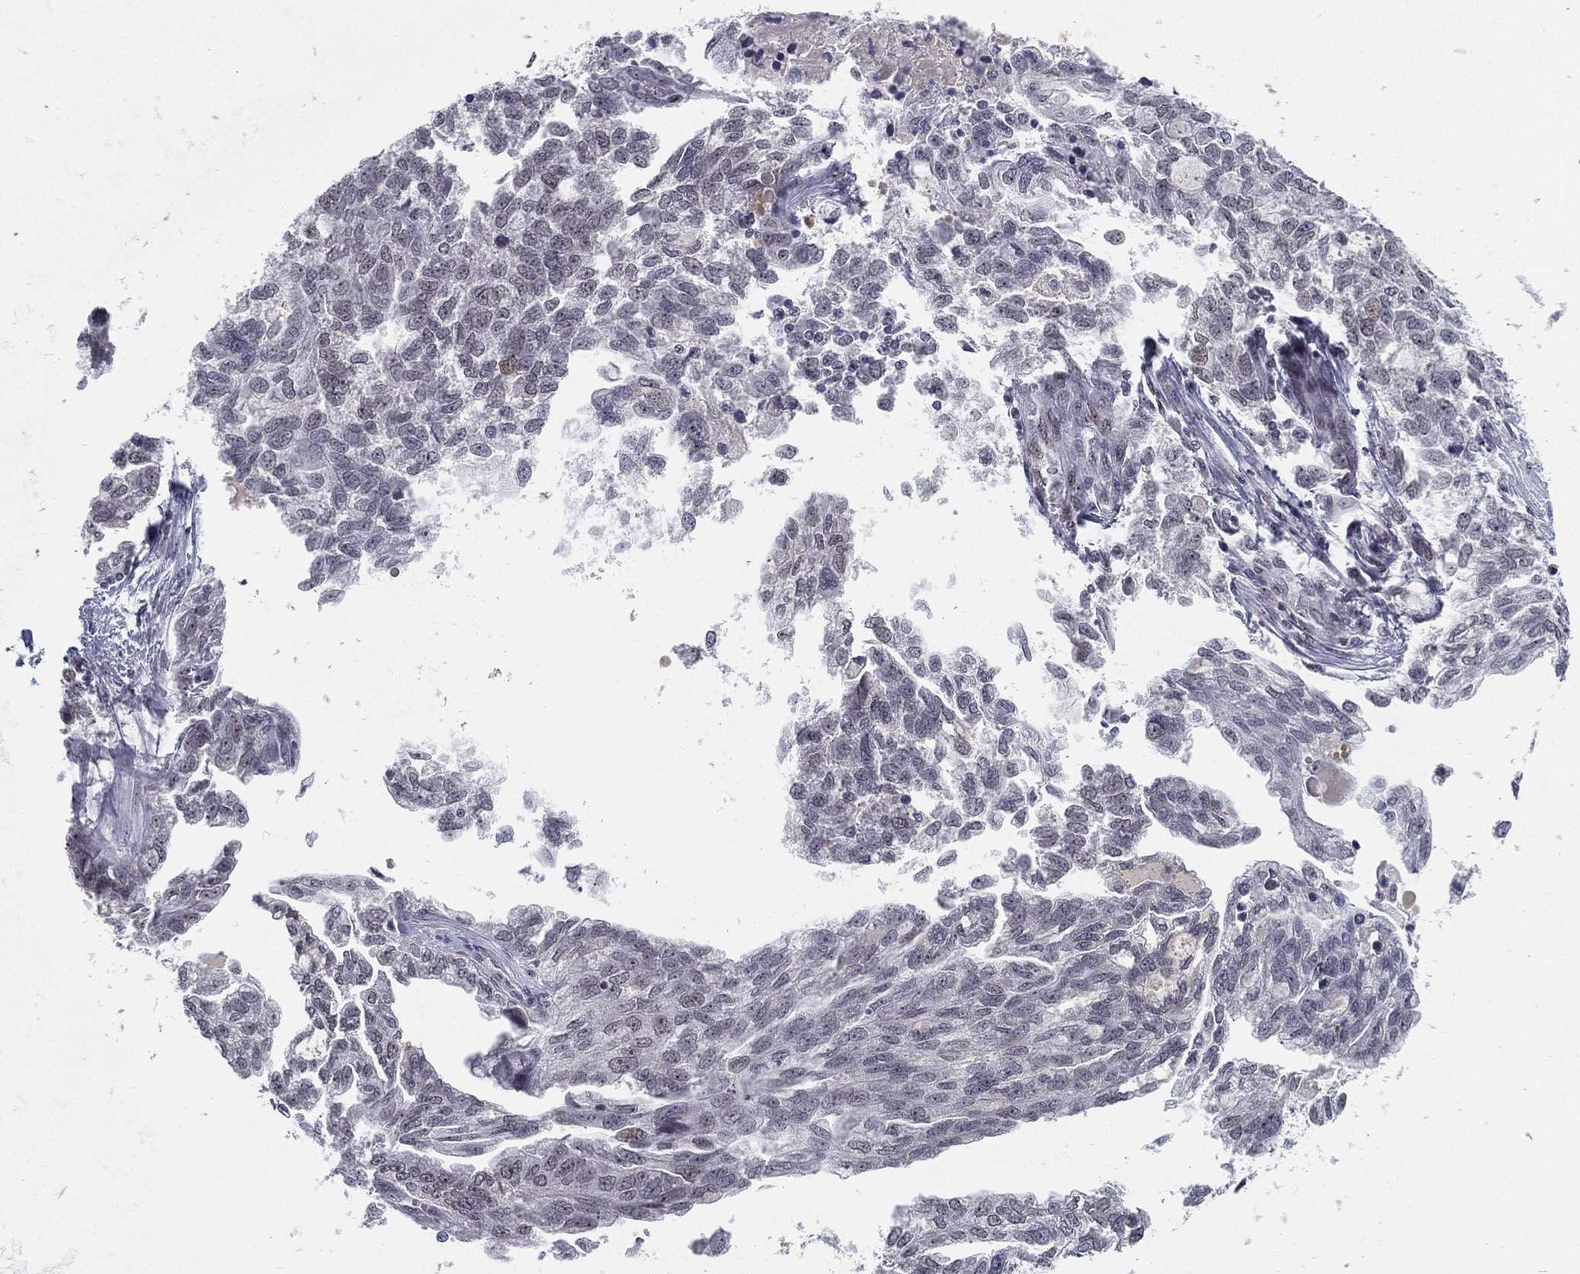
{"staining": {"intensity": "negative", "quantity": "none", "location": "none"}, "tissue": "ovarian cancer", "cell_type": "Tumor cells", "image_type": "cancer", "snomed": [{"axis": "morphology", "description": "Cystadenocarcinoma, serous, NOS"}, {"axis": "topography", "description": "Ovary"}], "caption": "Tumor cells show no significant protein staining in ovarian cancer (serous cystadenocarcinoma).", "gene": "MS4A8", "patient": {"sex": "female", "age": 51}}